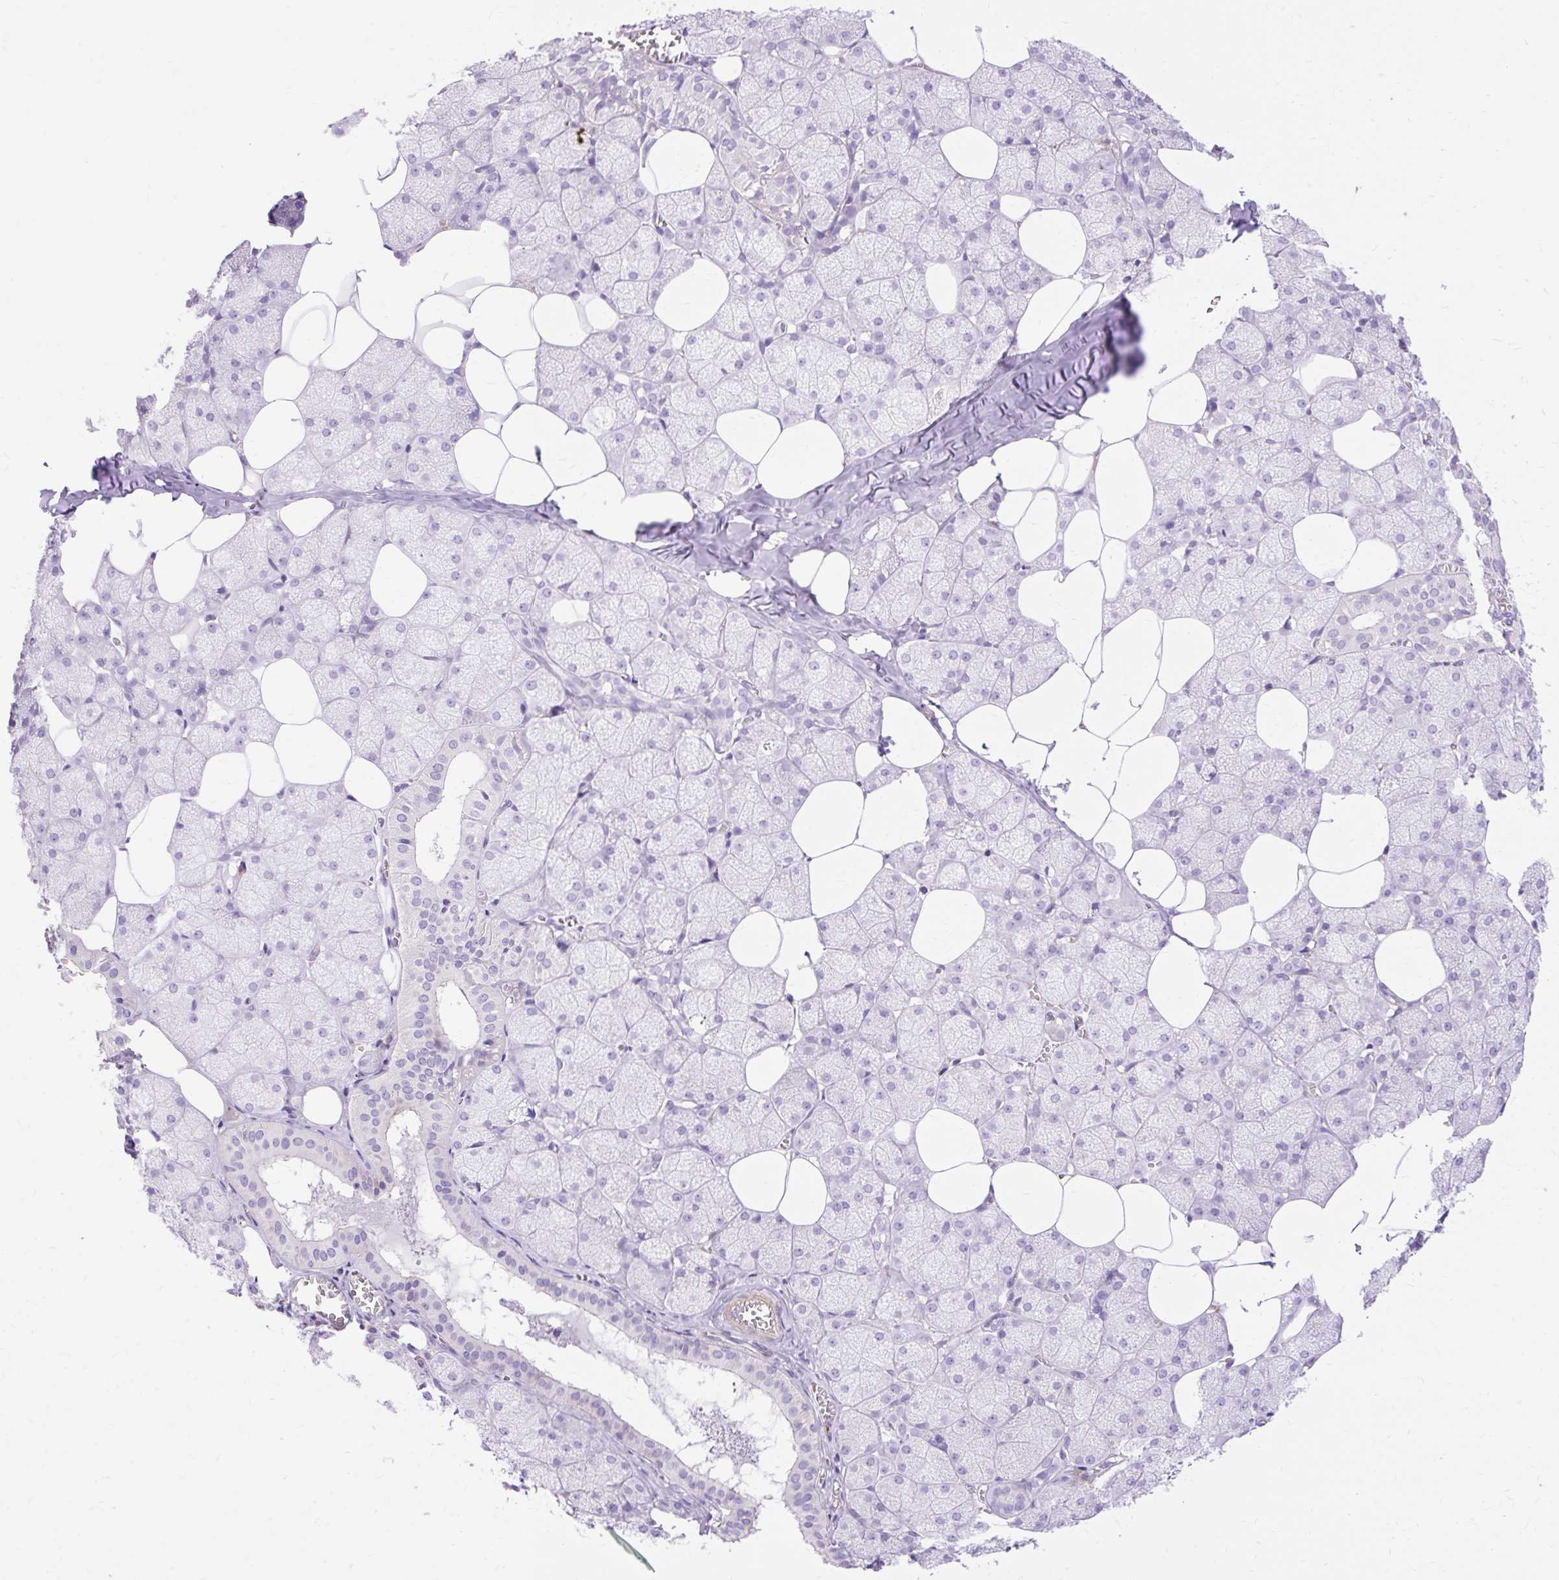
{"staining": {"intensity": "weak", "quantity": "<25%", "location": "cytoplasmic/membranous"}, "tissue": "salivary gland", "cell_type": "Glandular cells", "image_type": "normal", "snomed": [{"axis": "morphology", "description": "Normal tissue, NOS"}, {"axis": "topography", "description": "Salivary gland"}, {"axis": "topography", "description": "Peripheral nerve tissue"}], "caption": "Glandular cells are negative for protein expression in benign human salivary gland. The staining was performed using DAB (3,3'-diaminobenzidine) to visualize the protein expression in brown, while the nuclei were stained in blue with hematoxylin (Magnification: 20x).", "gene": "CORO7", "patient": {"sex": "male", "age": 38}}